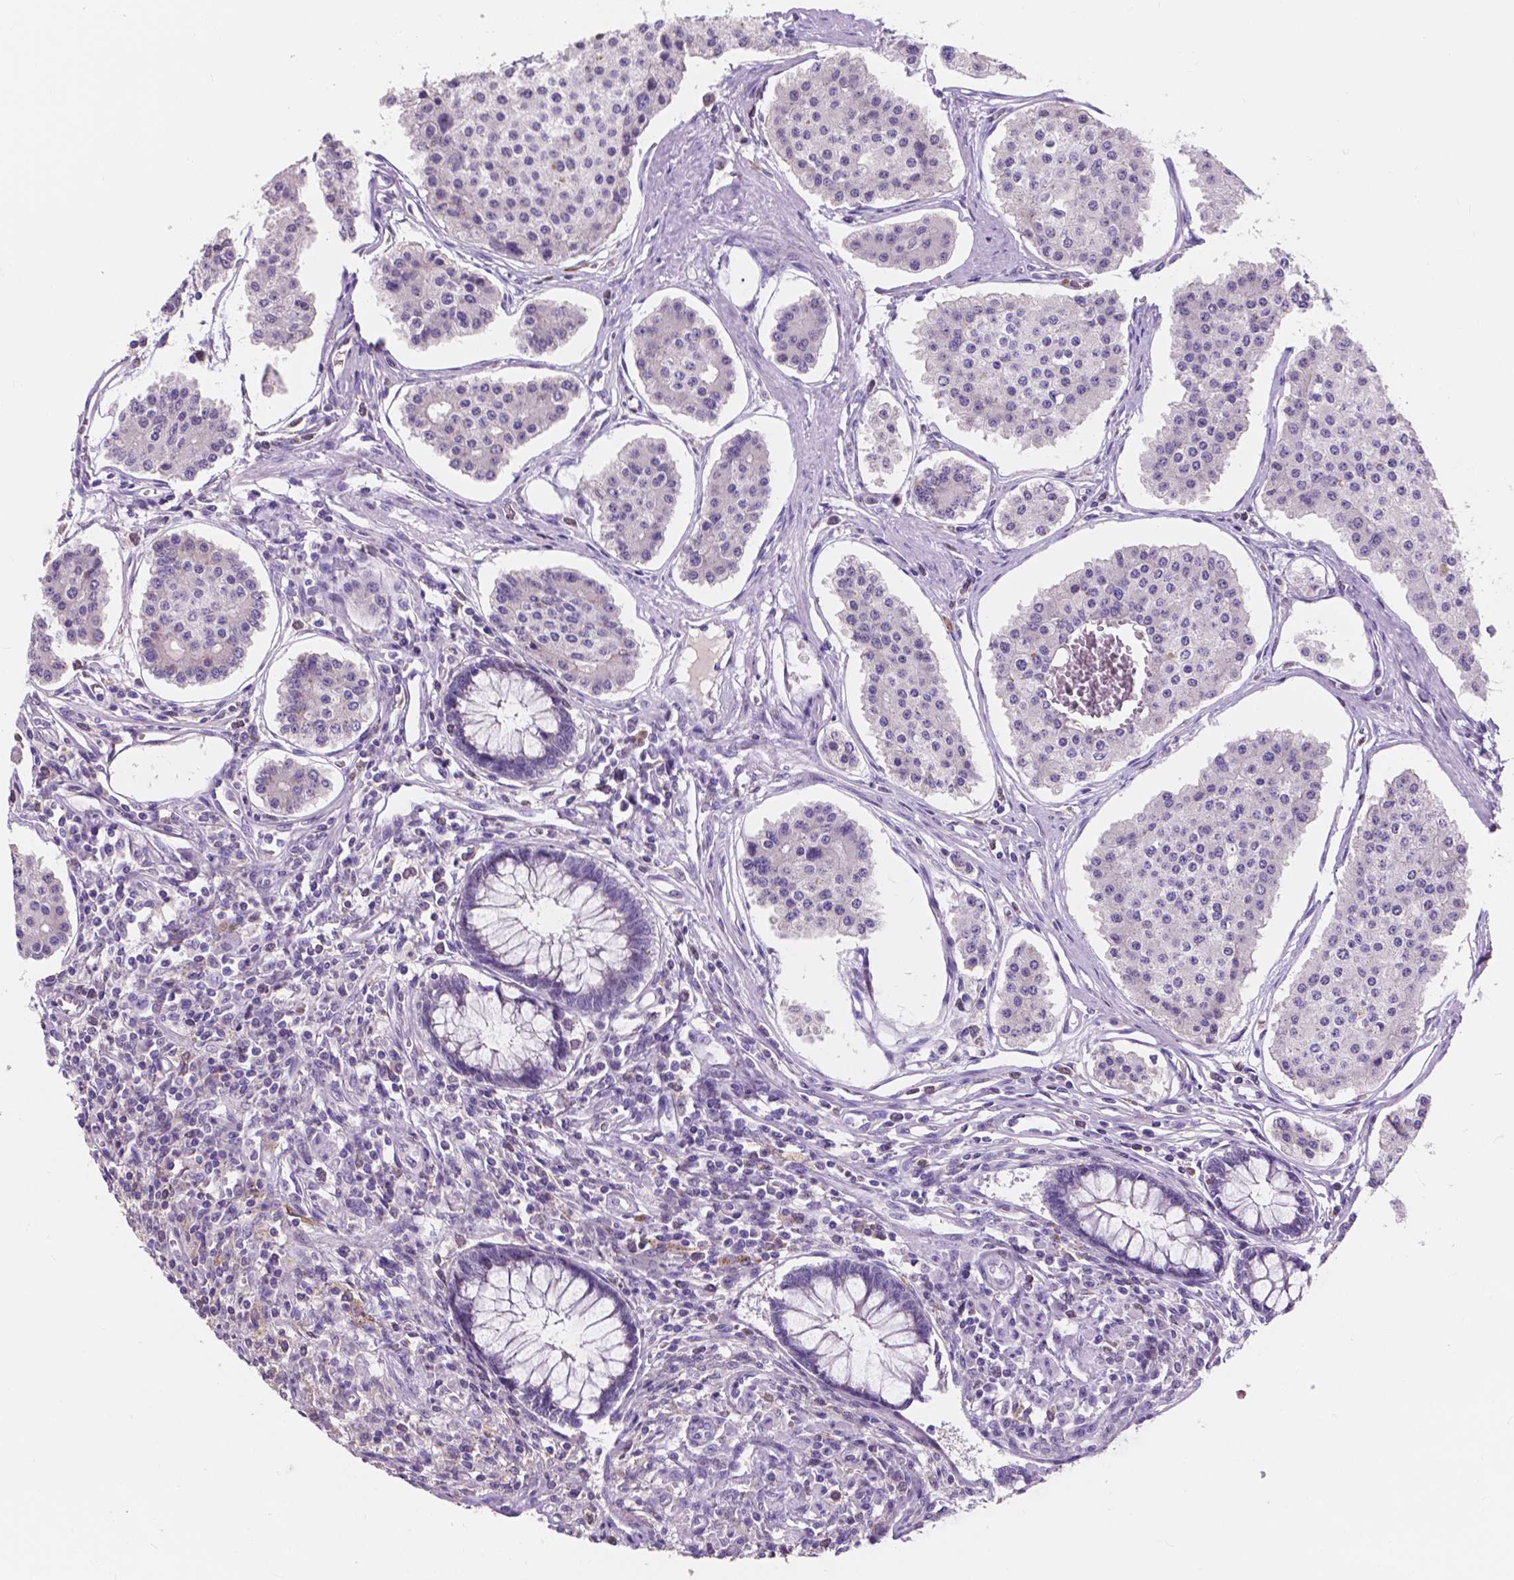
{"staining": {"intensity": "negative", "quantity": "none", "location": "none"}, "tissue": "carcinoid", "cell_type": "Tumor cells", "image_type": "cancer", "snomed": [{"axis": "morphology", "description": "Carcinoid, malignant, NOS"}, {"axis": "topography", "description": "Small intestine"}], "caption": "IHC histopathology image of neoplastic tissue: human malignant carcinoid stained with DAB shows no significant protein staining in tumor cells. Brightfield microscopy of IHC stained with DAB (brown) and hematoxylin (blue), captured at high magnification.", "gene": "IREB2", "patient": {"sex": "female", "age": 65}}